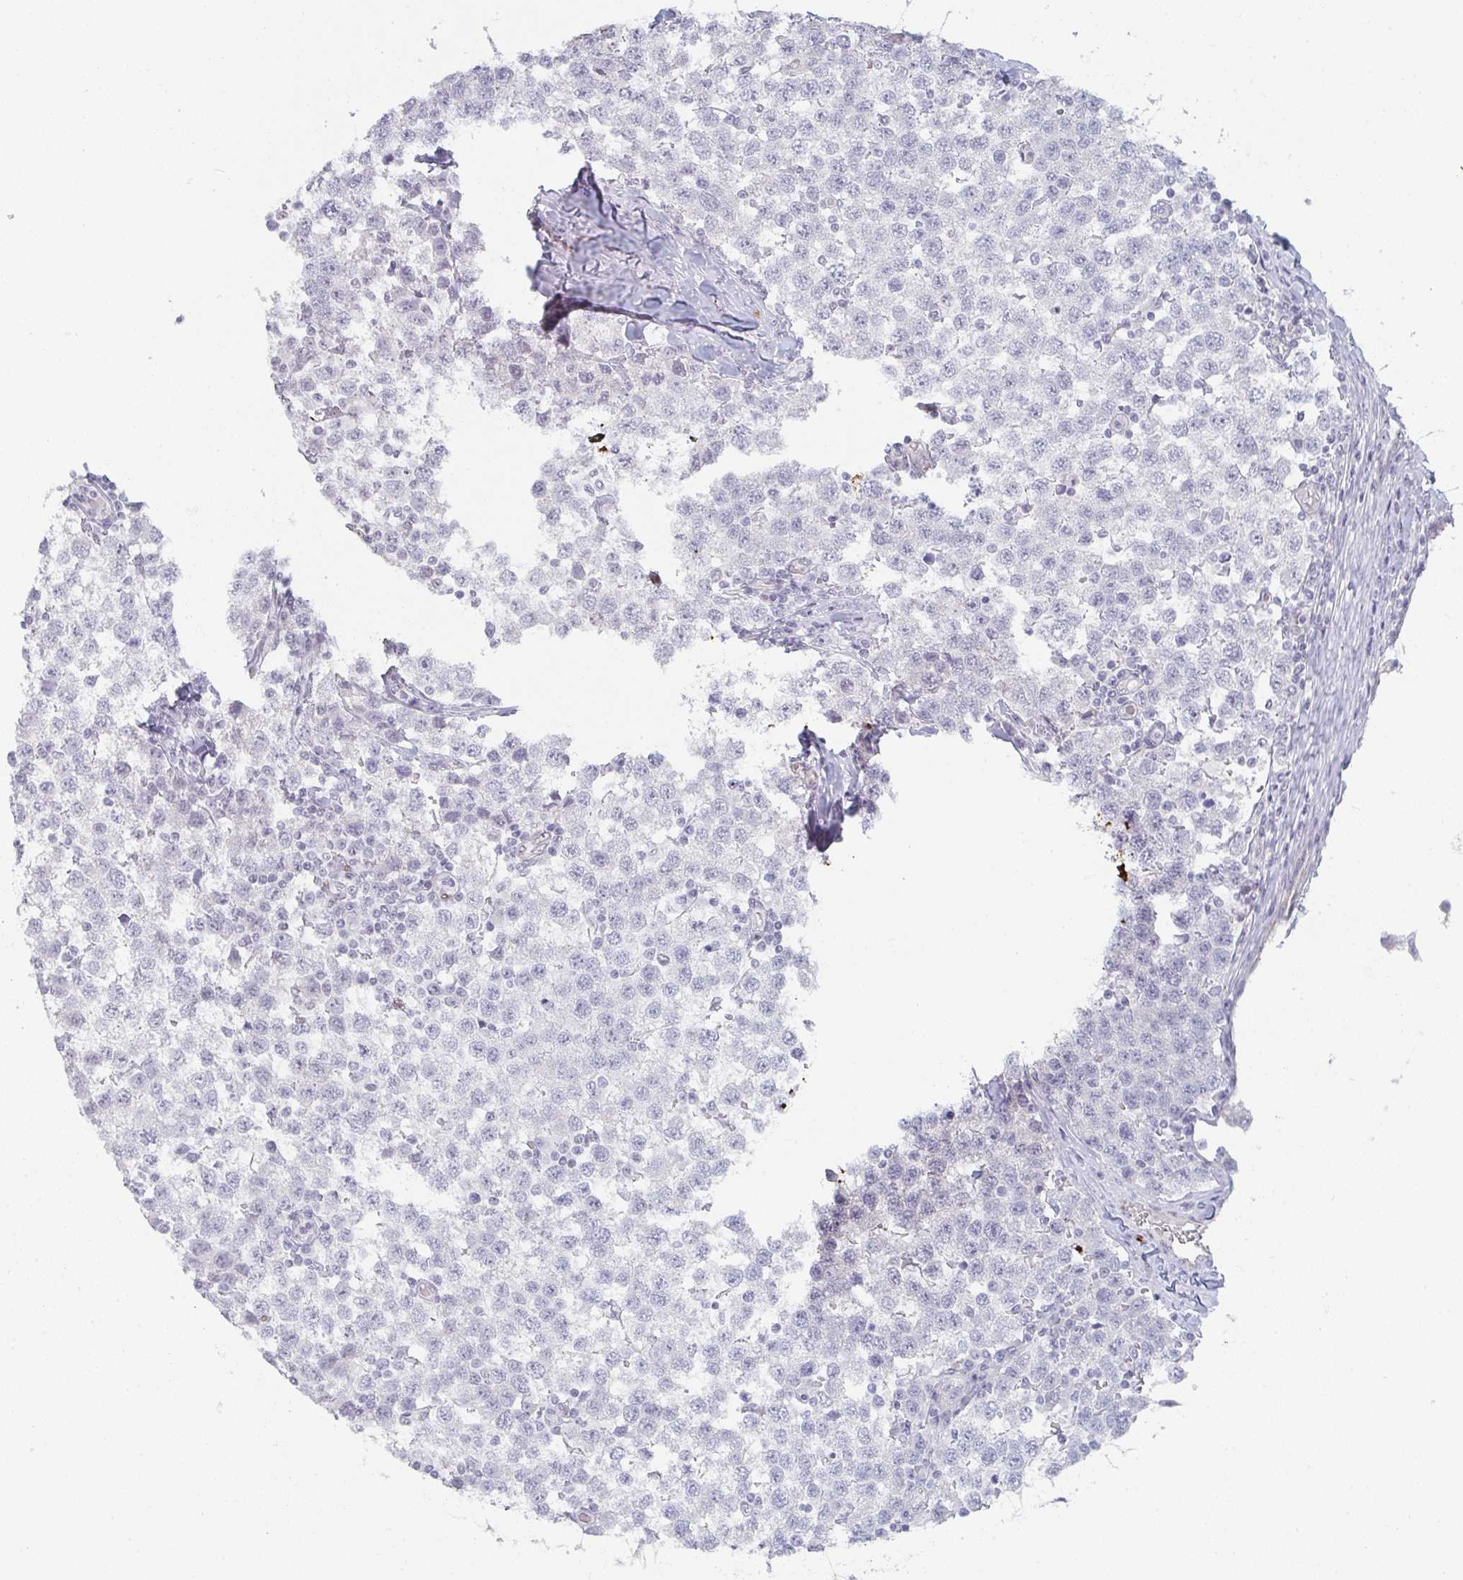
{"staining": {"intensity": "negative", "quantity": "none", "location": "none"}, "tissue": "testis cancer", "cell_type": "Tumor cells", "image_type": "cancer", "snomed": [{"axis": "morphology", "description": "Seminoma, NOS"}, {"axis": "topography", "description": "Testis"}], "caption": "This is a histopathology image of immunohistochemistry staining of seminoma (testis), which shows no expression in tumor cells.", "gene": "POU2AF2", "patient": {"sex": "male", "age": 34}}